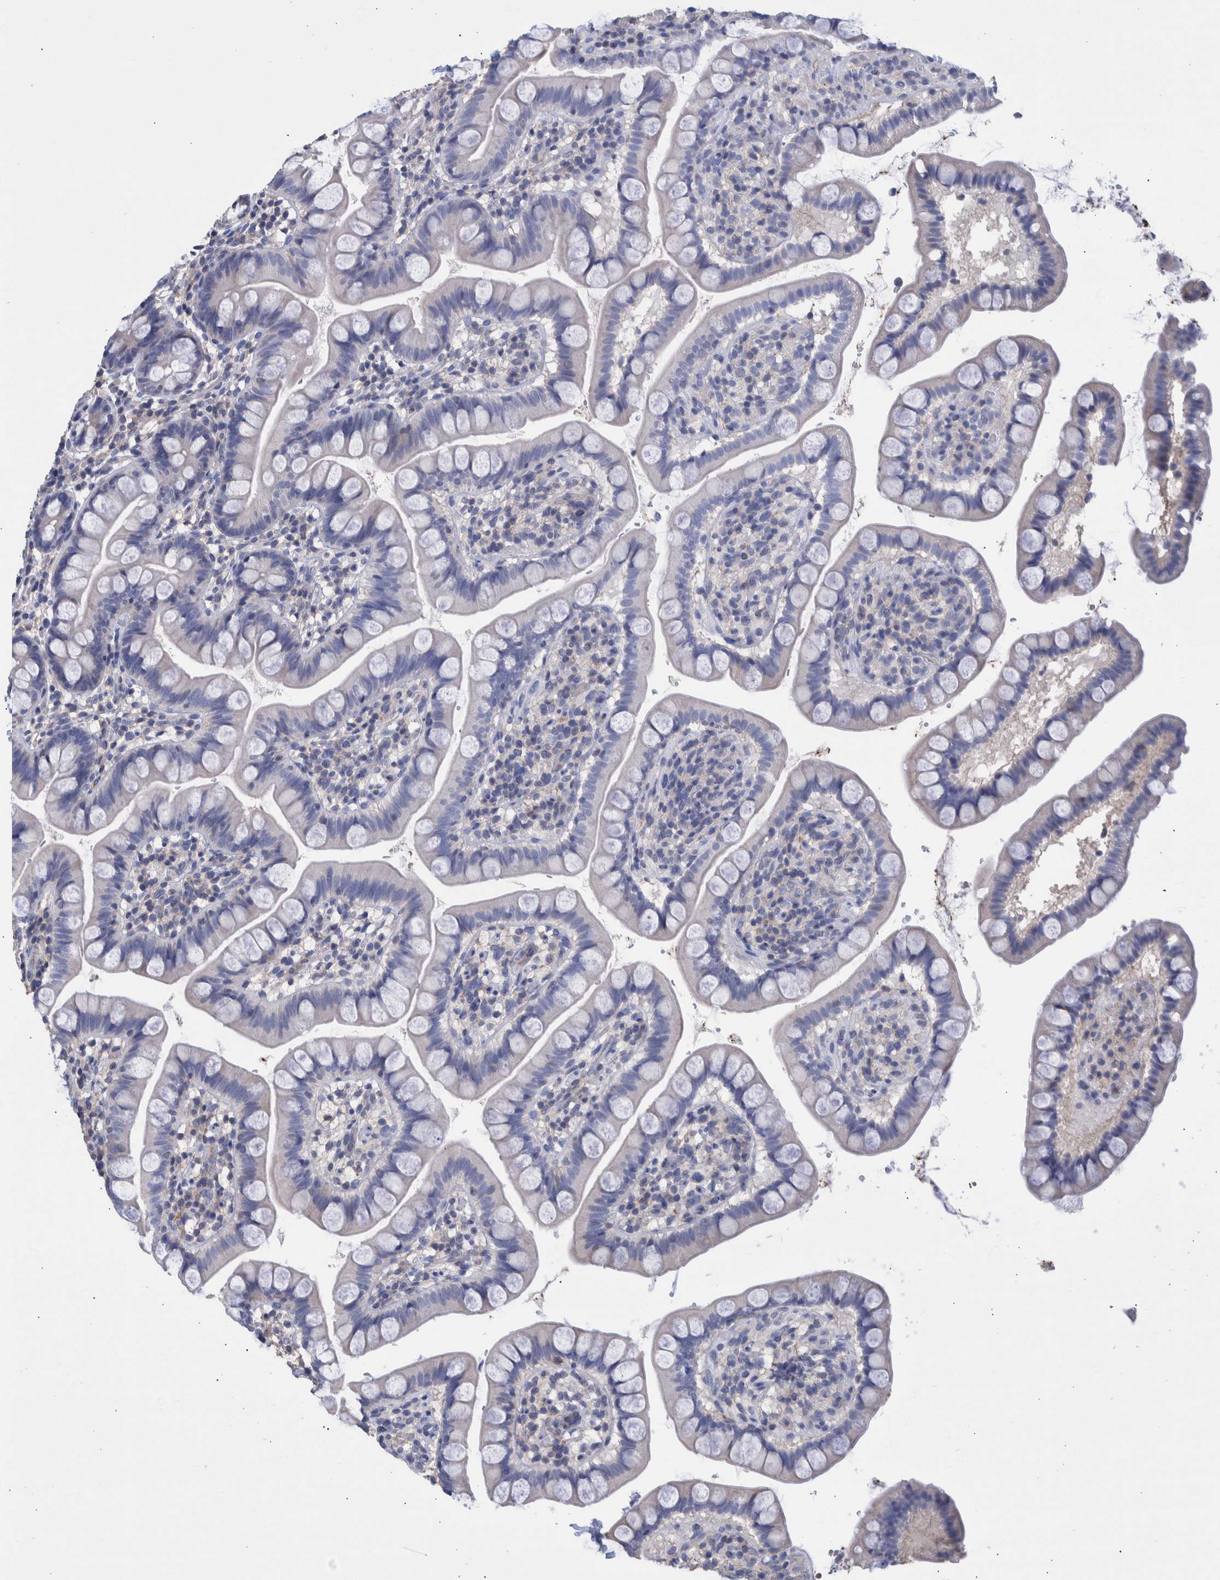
{"staining": {"intensity": "negative", "quantity": "none", "location": "none"}, "tissue": "small intestine", "cell_type": "Glandular cells", "image_type": "normal", "snomed": [{"axis": "morphology", "description": "Normal tissue, NOS"}, {"axis": "topography", "description": "Small intestine"}], "caption": "IHC micrograph of normal small intestine stained for a protein (brown), which shows no positivity in glandular cells. (Stains: DAB (3,3'-diaminobenzidine) immunohistochemistry (IHC) with hematoxylin counter stain, Microscopy: brightfield microscopy at high magnification).", "gene": "PPP3CC", "patient": {"sex": "female", "age": 84}}